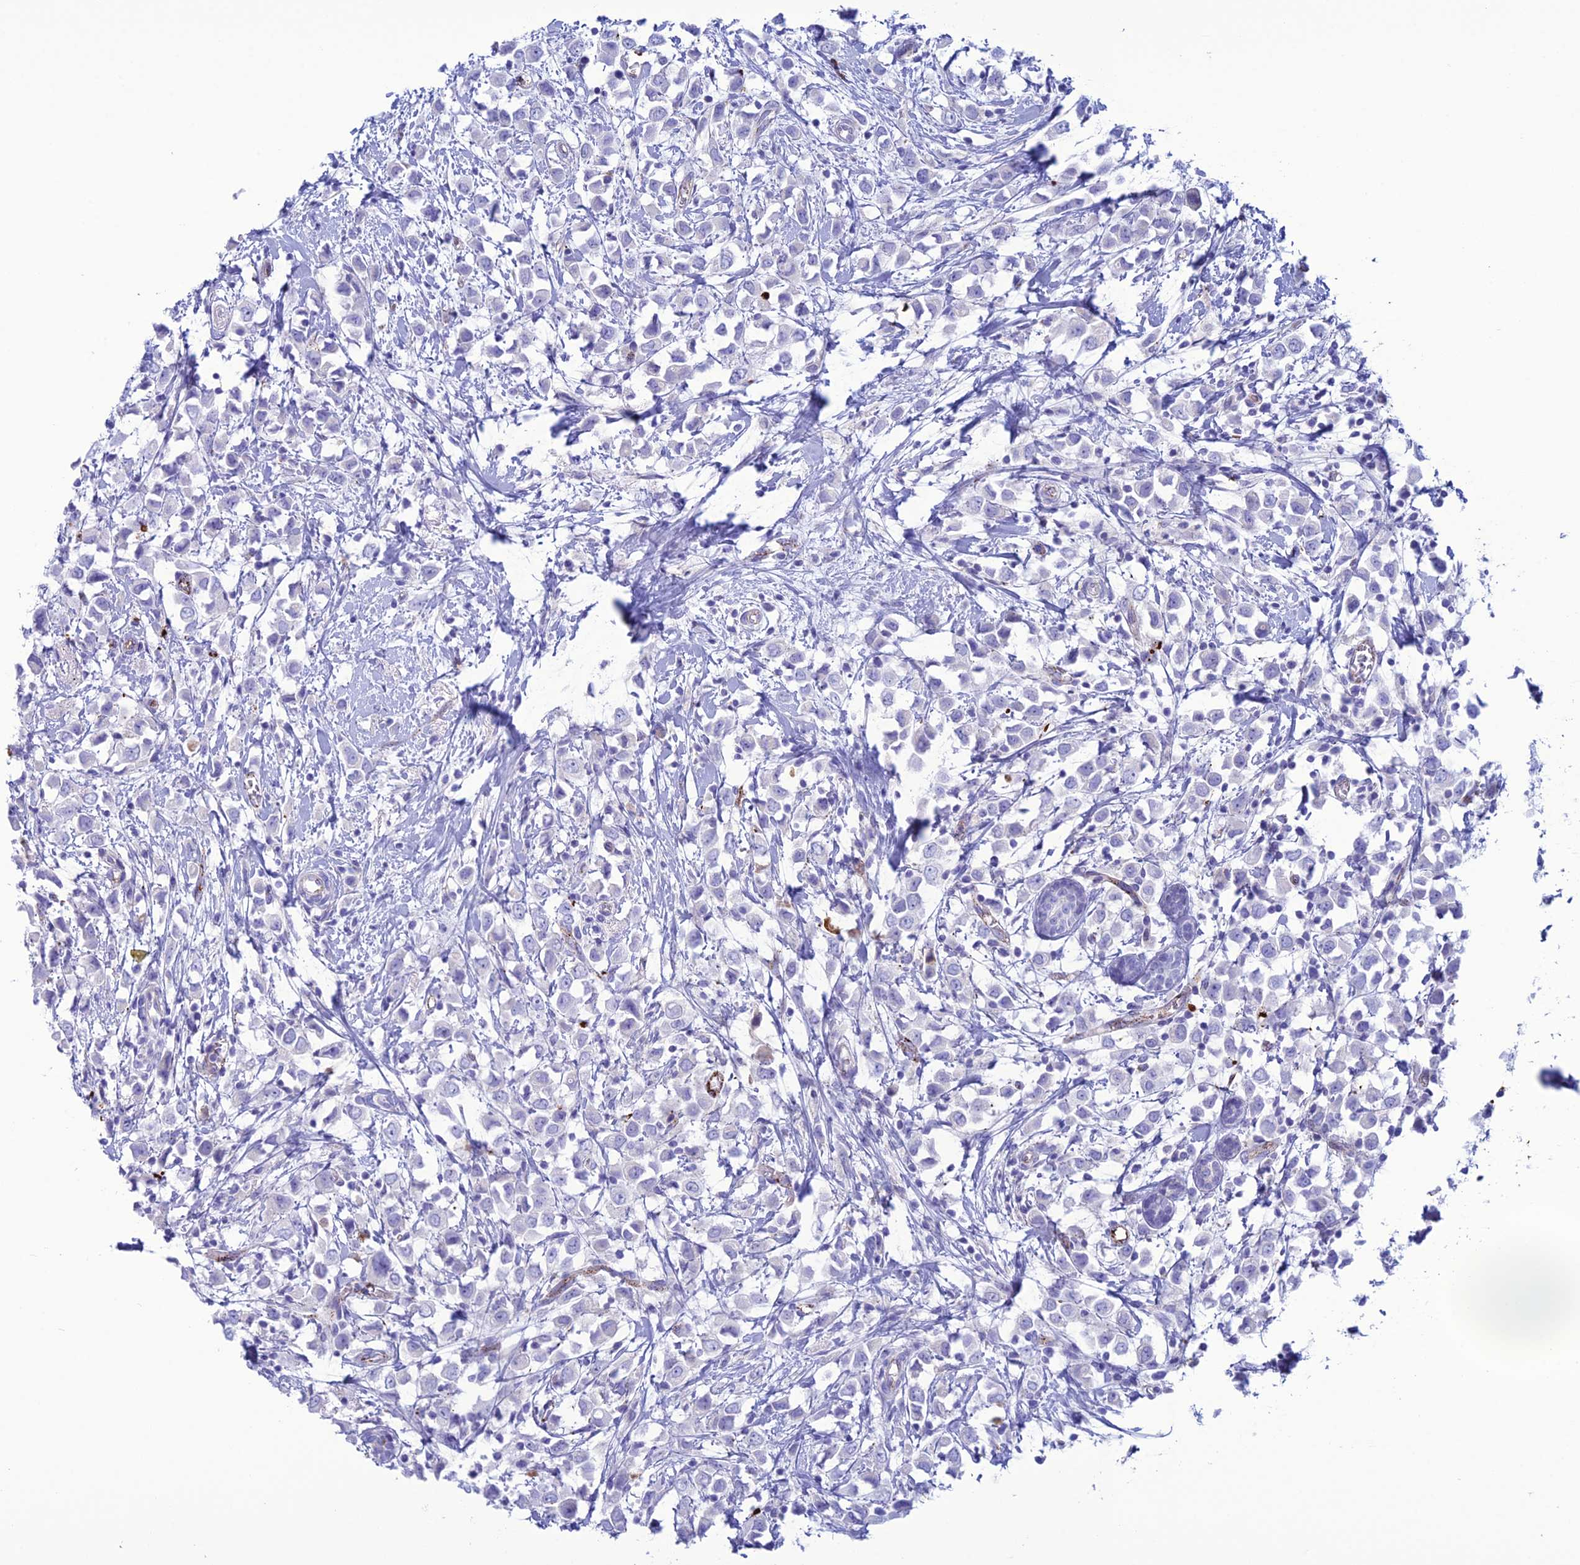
{"staining": {"intensity": "negative", "quantity": "none", "location": "none"}, "tissue": "breast cancer", "cell_type": "Tumor cells", "image_type": "cancer", "snomed": [{"axis": "morphology", "description": "Duct carcinoma"}, {"axis": "topography", "description": "Breast"}], "caption": "The image reveals no staining of tumor cells in breast cancer (invasive ductal carcinoma).", "gene": "CDC42EP5", "patient": {"sex": "female", "age": 61}}